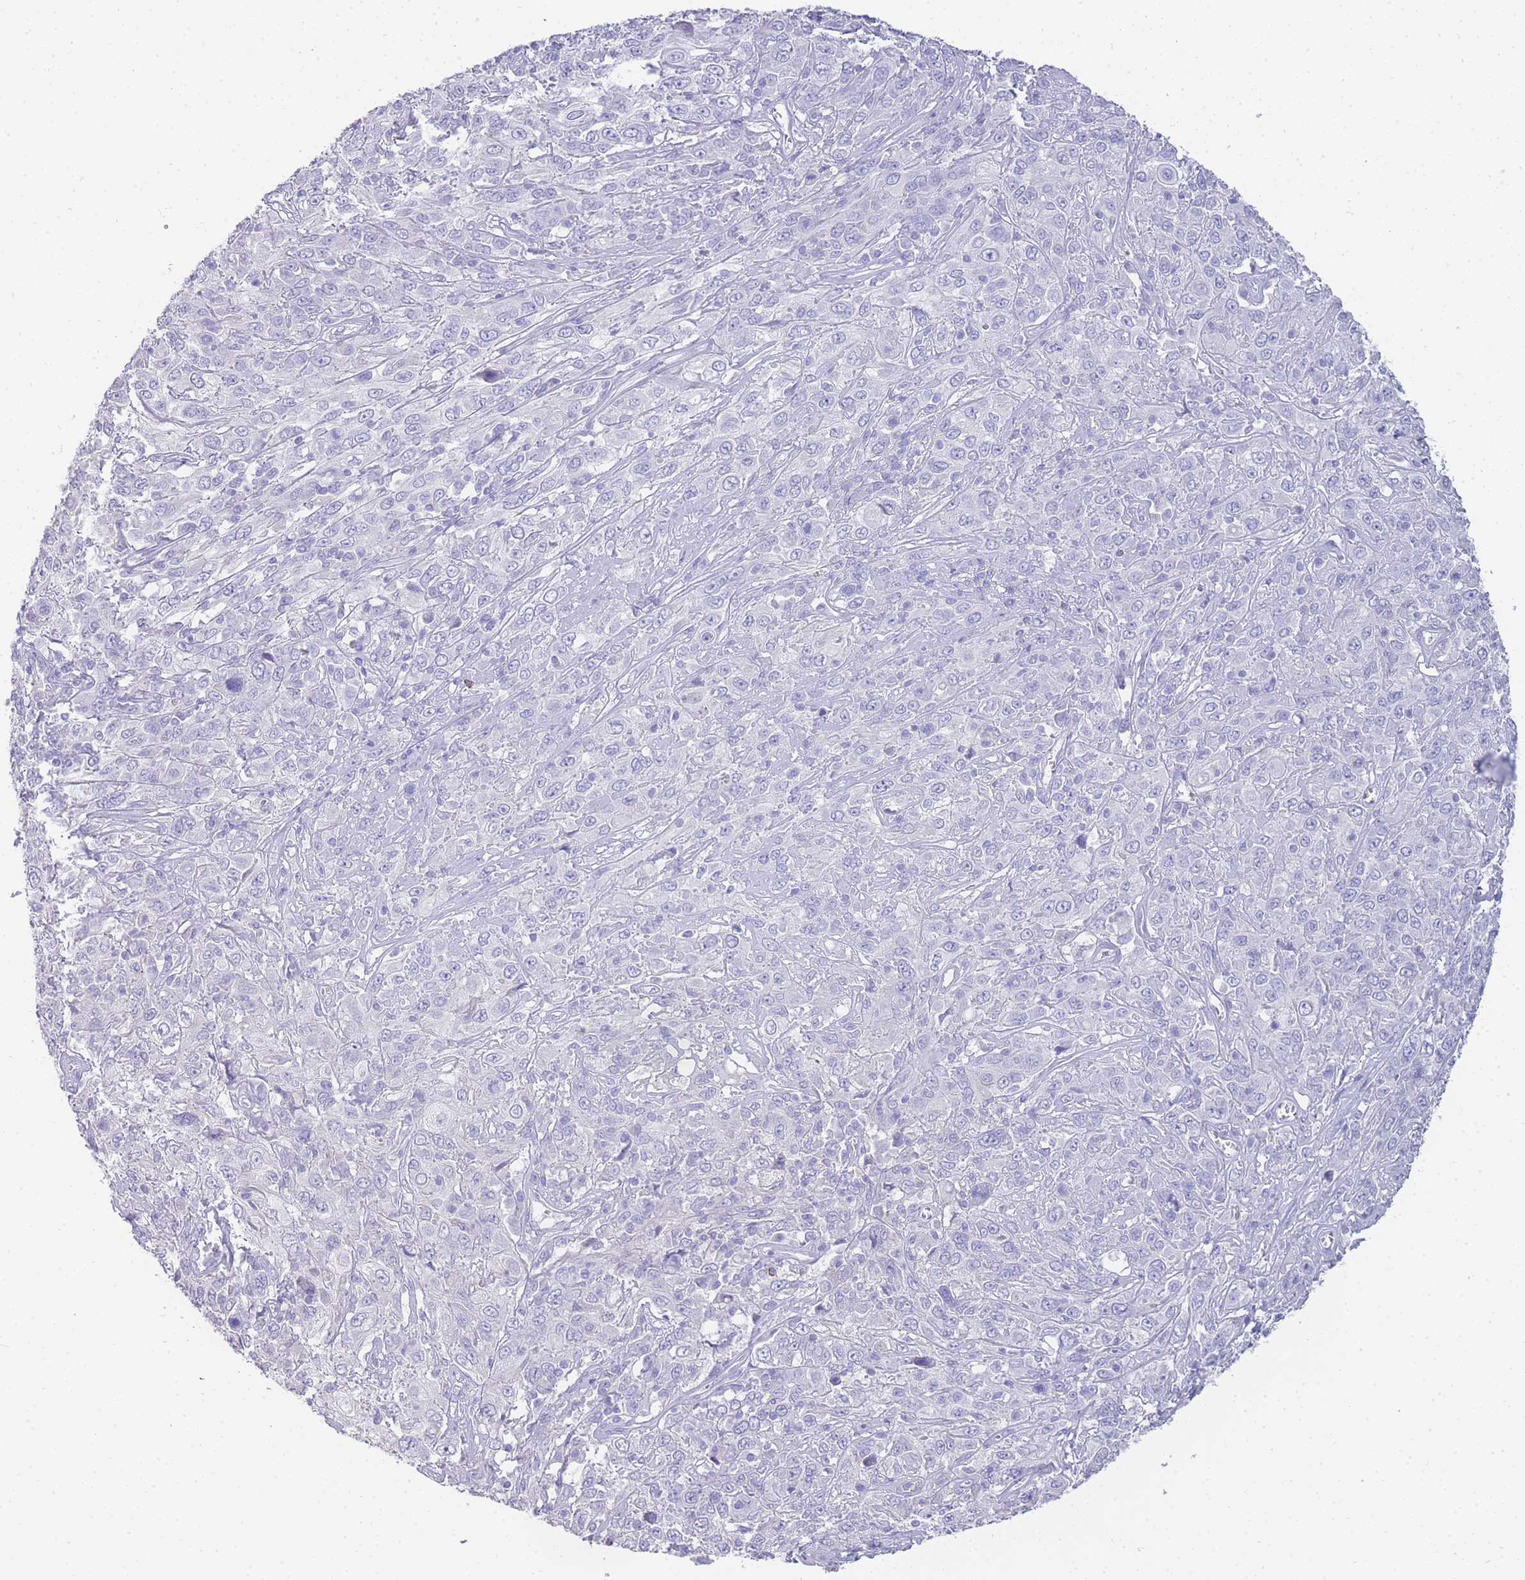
{"staining": {"intensity": "negative", "quantity": "none", "location": "none"}, "tissue": "cervical cancer", "cell_type": "Tumor cells", "image_type": "cancer", "snomed": [{"axis": "morphology", "description": "Squamous cell carcinoma, NOS"}, {"axis": "topography", "description": "Cervix"}], "caption": "Immunohistochemical staining of human cervical cancer (squamous cell carcinoma) shows no significant positivity in tumor cells.", "gene": "DPP4", "patient": {"sex": "female", "age": 46}}